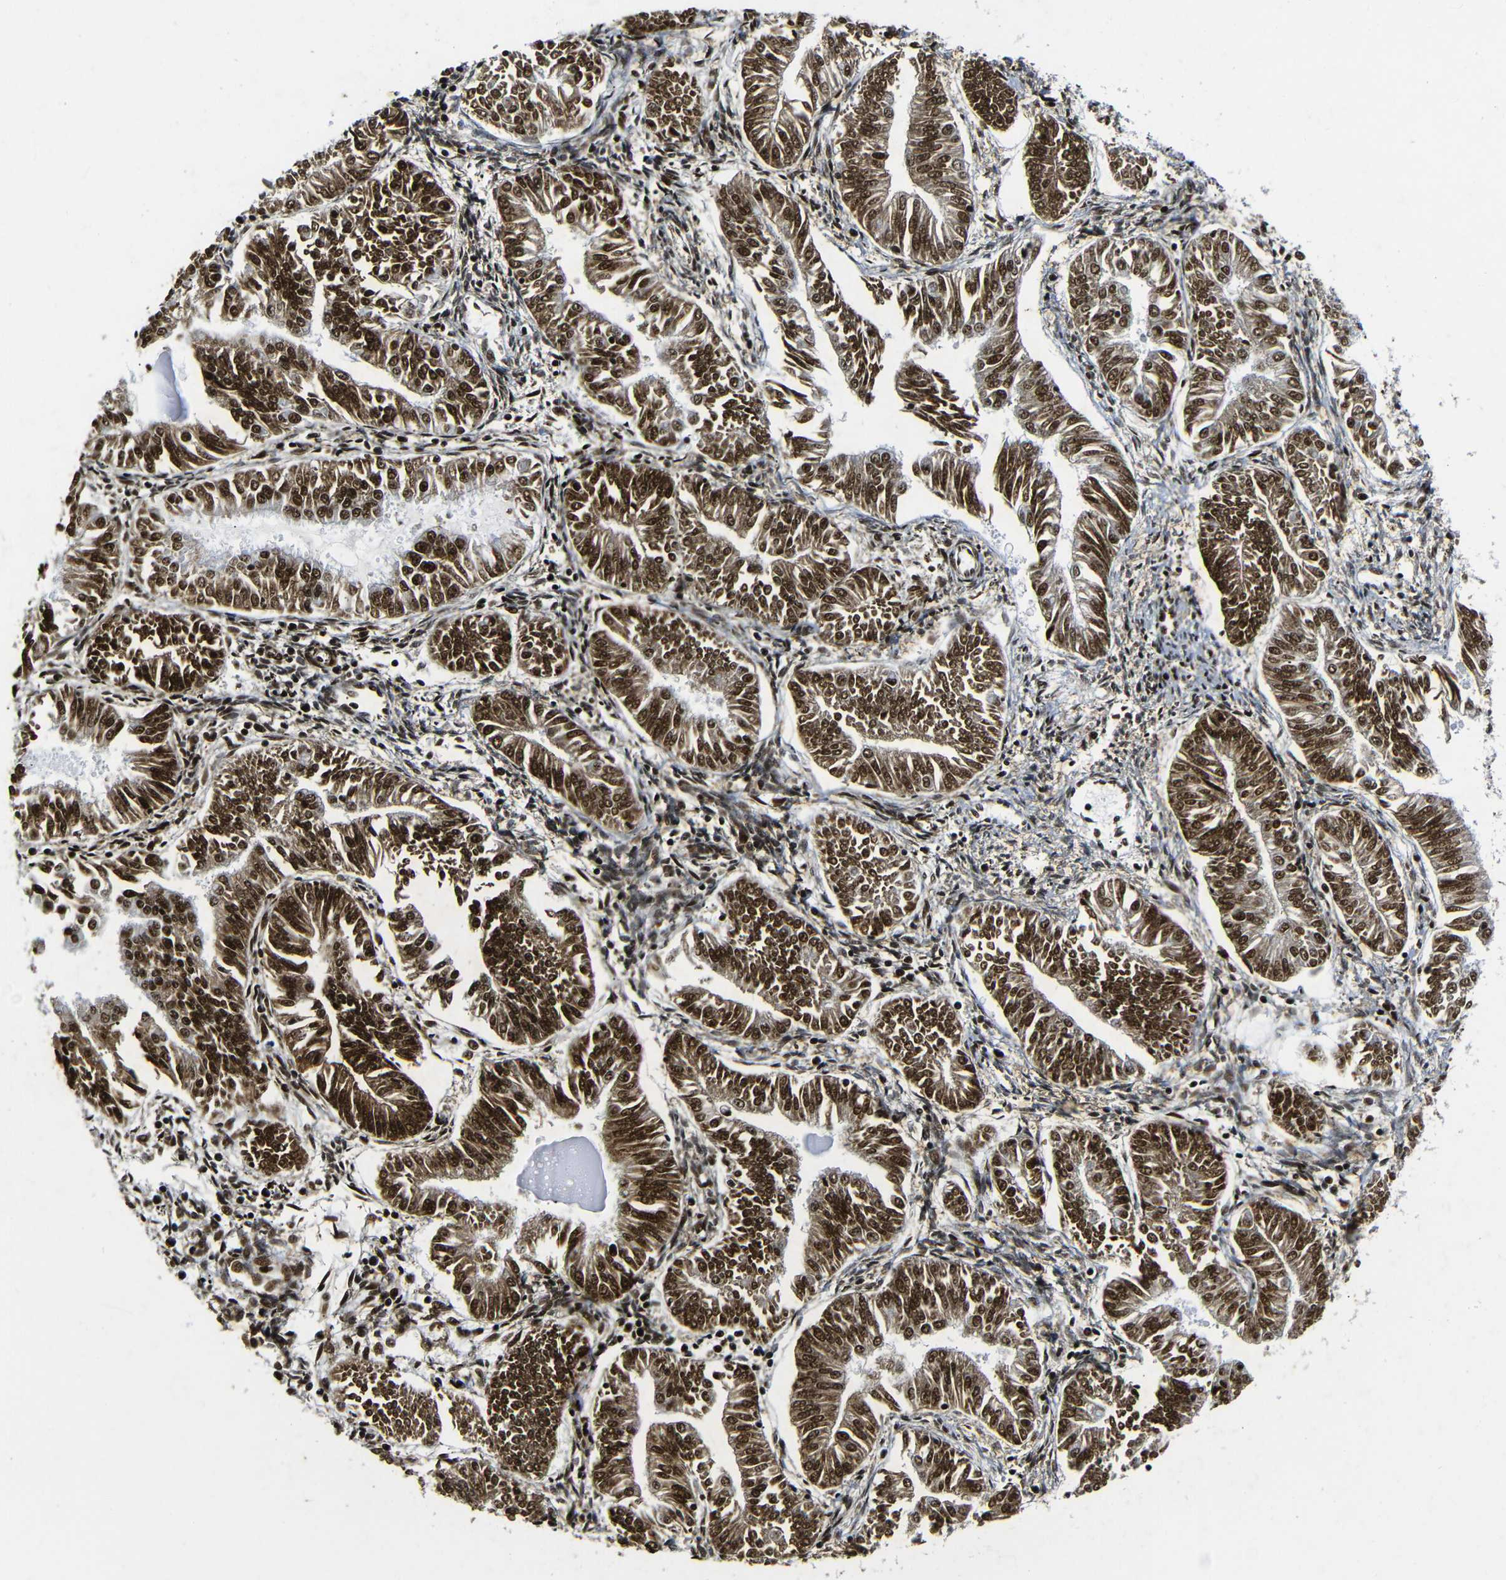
{"staining": {"intensity": "strong", "quantity": ">75%", "location": "cytoplasmic/membranous,nuclear"}, "tissue": "endometrial cancer", "cell_type": "Tumor cells", "image_type": "cancer", "snomed": [{"axis": "morphology", "description": "Adenocarcinoma, NOS"}, {"axis": "topography", "description": "Endometrium"}], "caption": "Immunohistochemical staining of endometrial cancer (adenocarcinoma) shows strong cytoplasmic/membranous and nuclear protein staining in approximately >75% of tumor cells.", "gene": "SRSF1", "patient": {"sex": "female", "age": 53}}